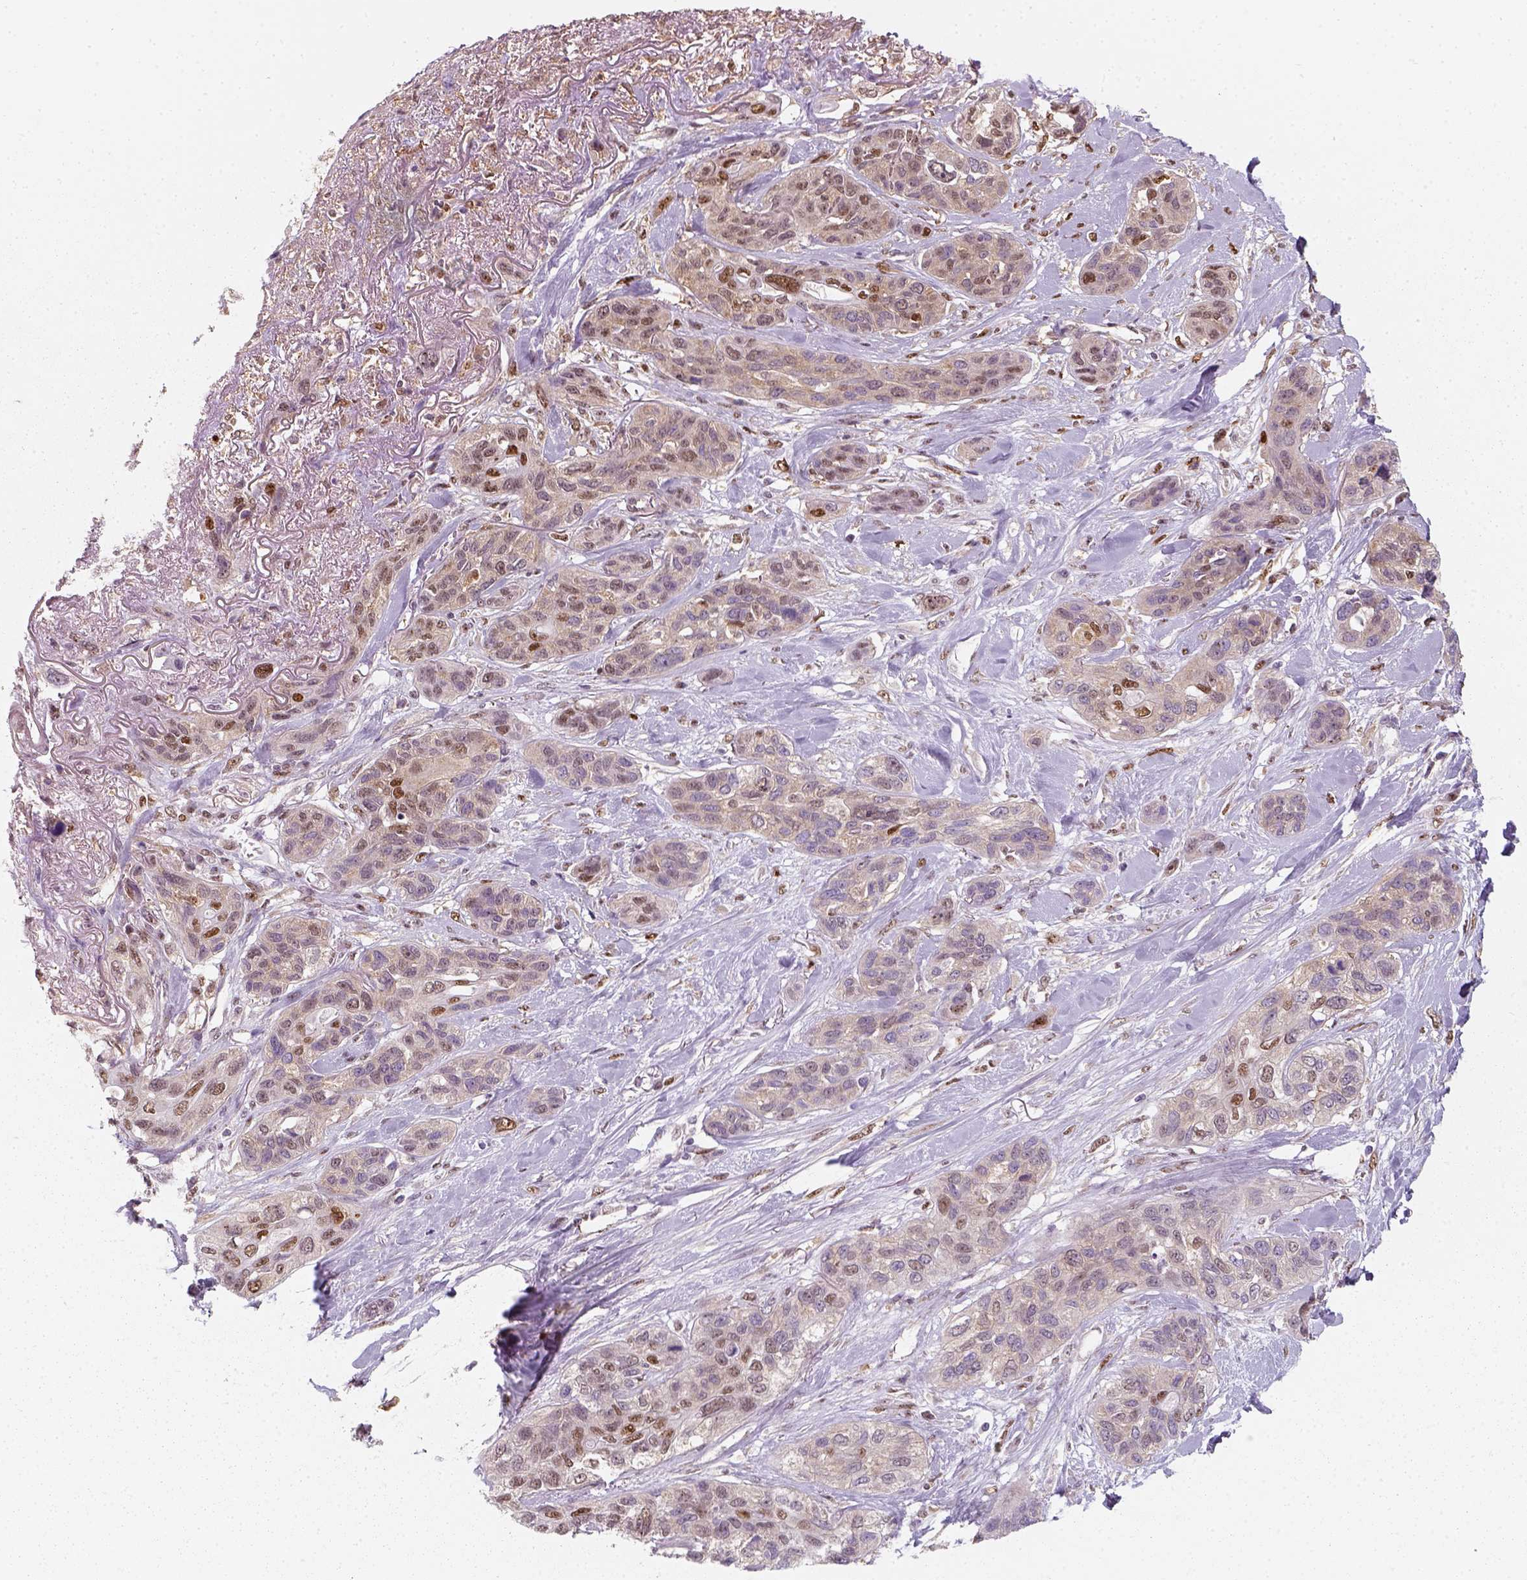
{"staining": {"intensity": "moderate", "quantity": "<25%", "location": "nuclear"}, "tissue": "lung cancer", "cell_type": "Tumor cells", "image_type": "cancer", "snomed": [{"axis": "morphology", "description": "Squamous cell carcinoma, NOS"}, {"axis": "topography", "description": "Lung"}], "caption": "Brown immunohistochemical staining in human lung cancer (squamous cell carcinoma) displays moderate nuclear positivity in approximately <25% of tumor cells.", "gene": "SQSTM1", "patient": {"sex": "female", "age": 70}}